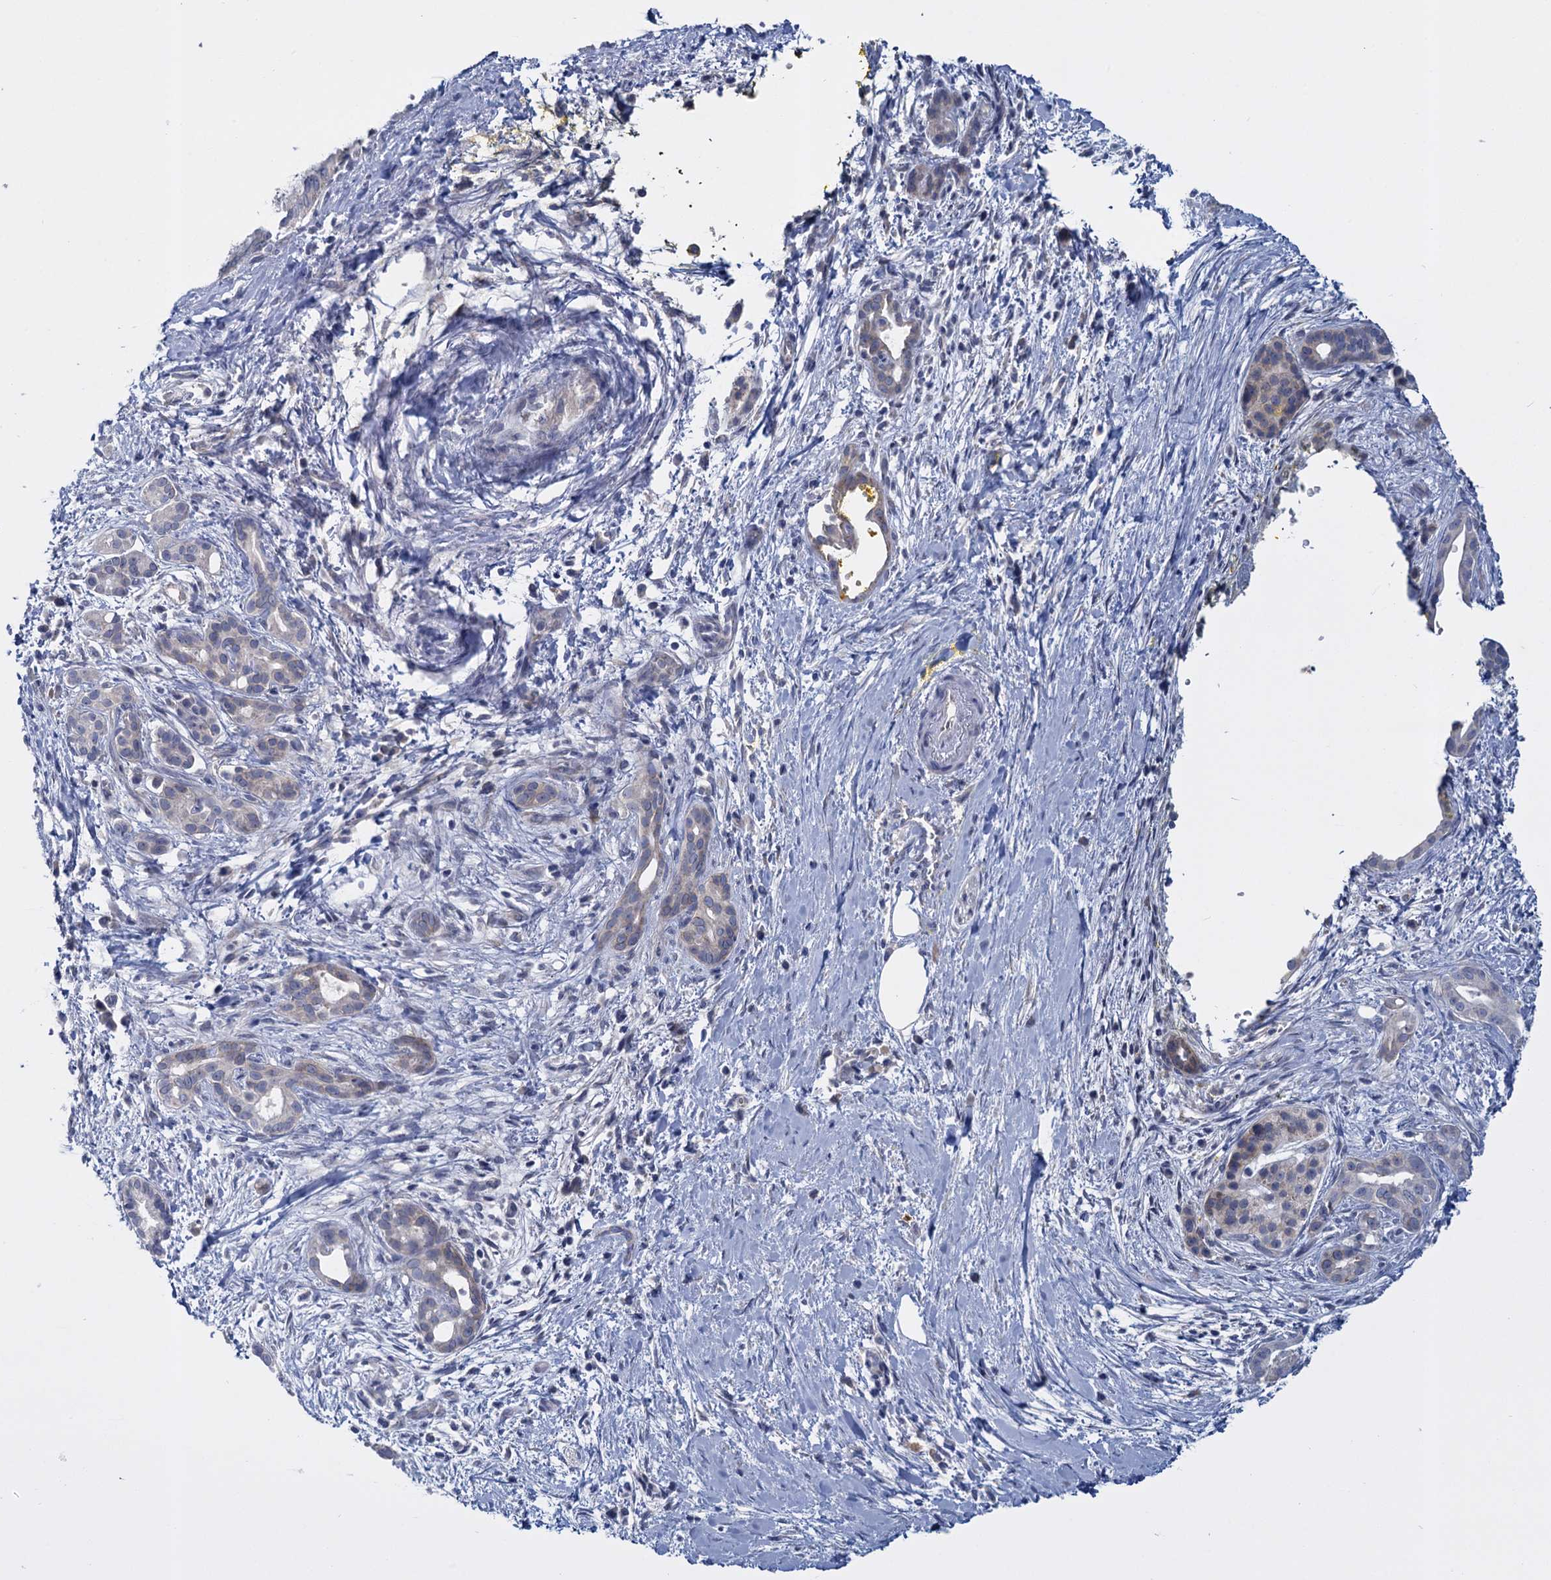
{"staining": {"intensity": "weak", "quantity": "<25%", "location": "cytoplasmic/membranous"}, "tissue": "pancreatic cancer", "cell_type": "Tumor cells", "image_type": "cancer", "snomed": [{"axis": "morphology", "description": "Adenocarcinoma, NOS"}, {"axis": "topography", "description": "Pancreas"}], "caption": "High power microscopy micrograph of an IHC photomicrograph of pancreatic cancer (adenocarcinoma), revealing no significant staining in tumor cells.", "gene": "GSTM2", "patient": {"sex": "male", "age": 58}}